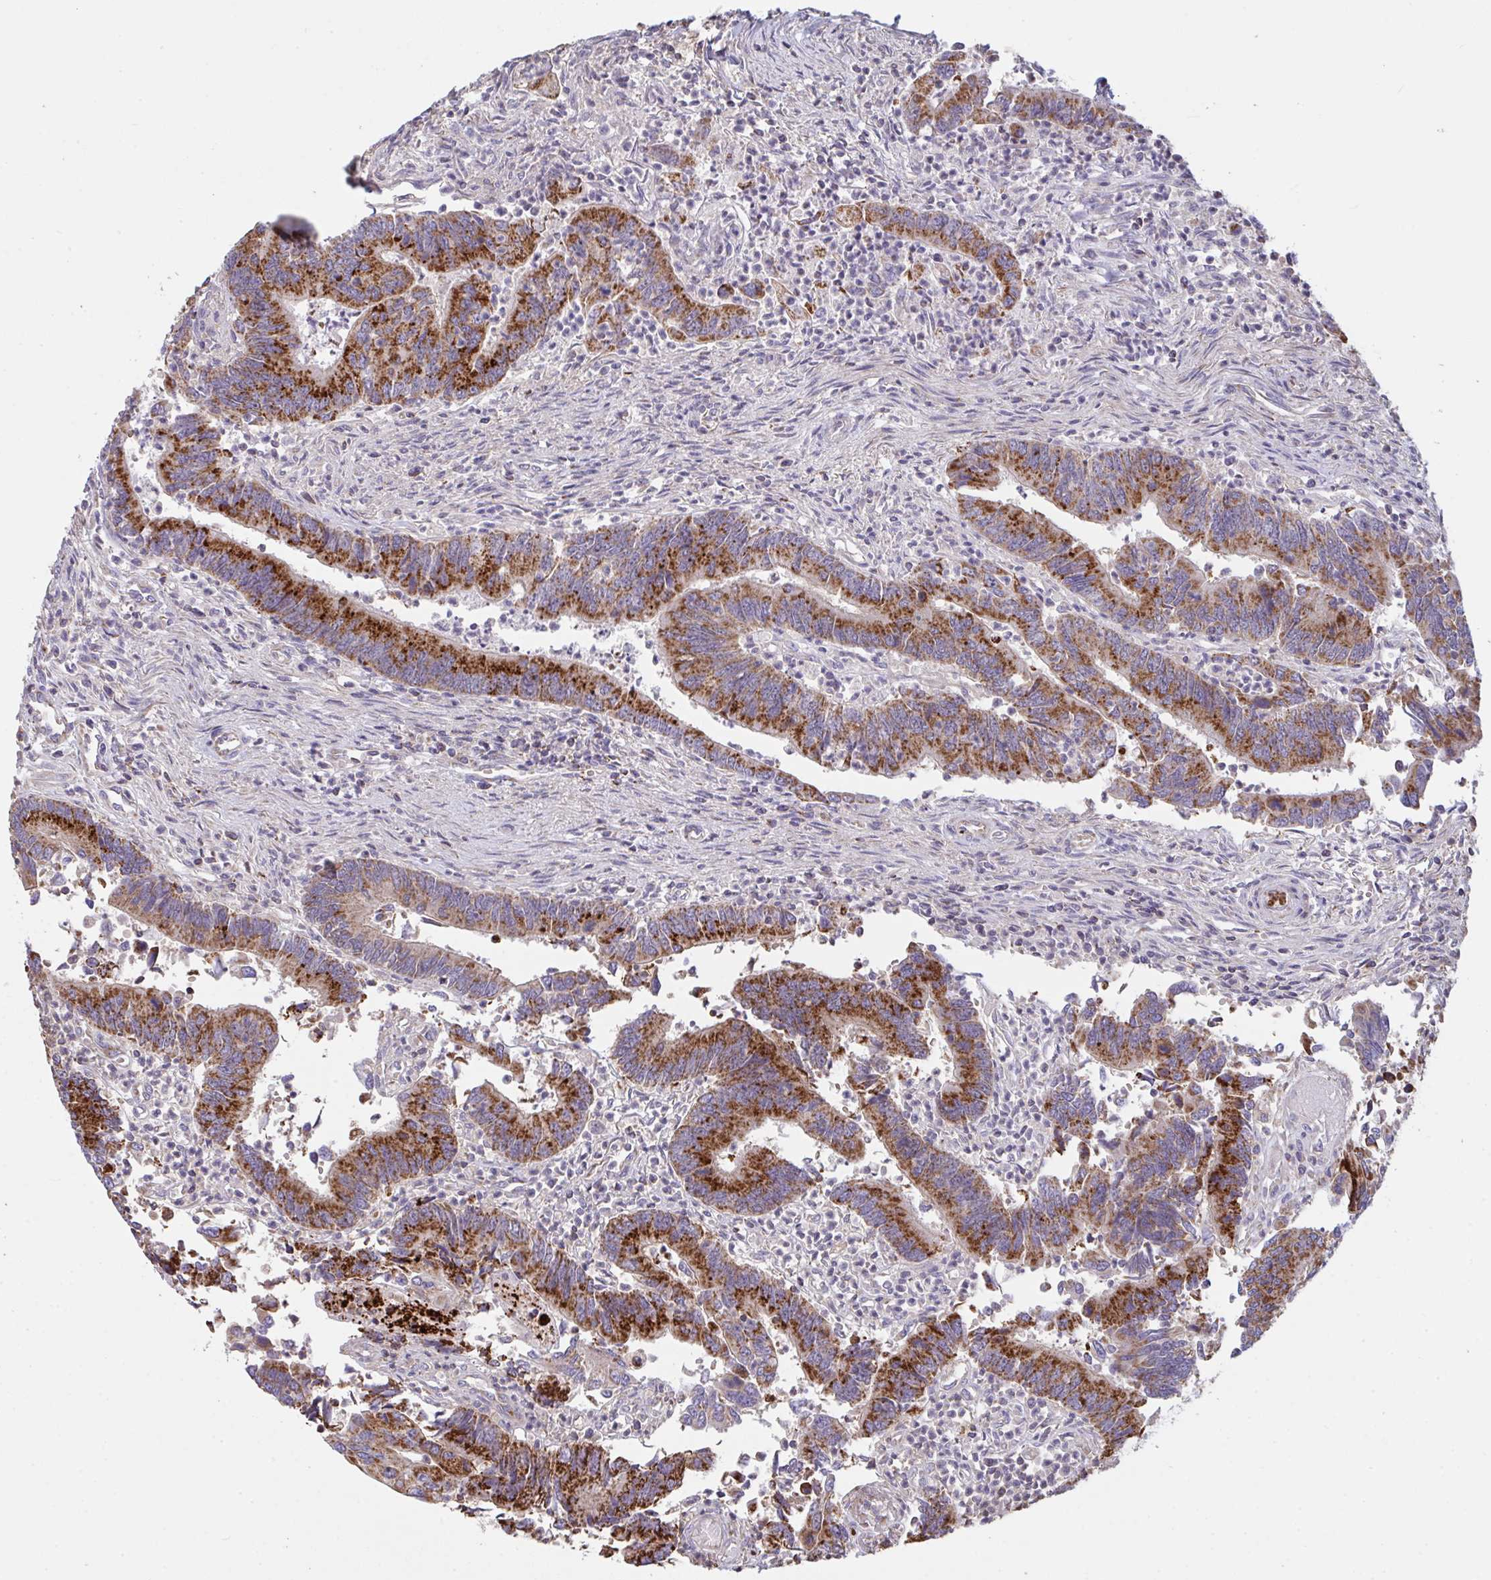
{"staining": {"intensity": "strong", "quantity": ">75%", "location": "cytoplasmic/membranous"}, "tissue": "colorectal cancer", "cell_type": "Tumor cells", "image_type": "cancer", "snomed": [{"axis": "morphology", "description": "Adenocarcinoma, NOS"}, {"axis": "topography", "description": "Colon"}], "caption": "Human colorectal adenocarcinoma stained with a brown dye demonstrates strong cytoplasmic/membranous positive positivity in about >75% of tumor cells.", "gene": "MICOS10", "patient": {"sex": "female", "age": 67}}